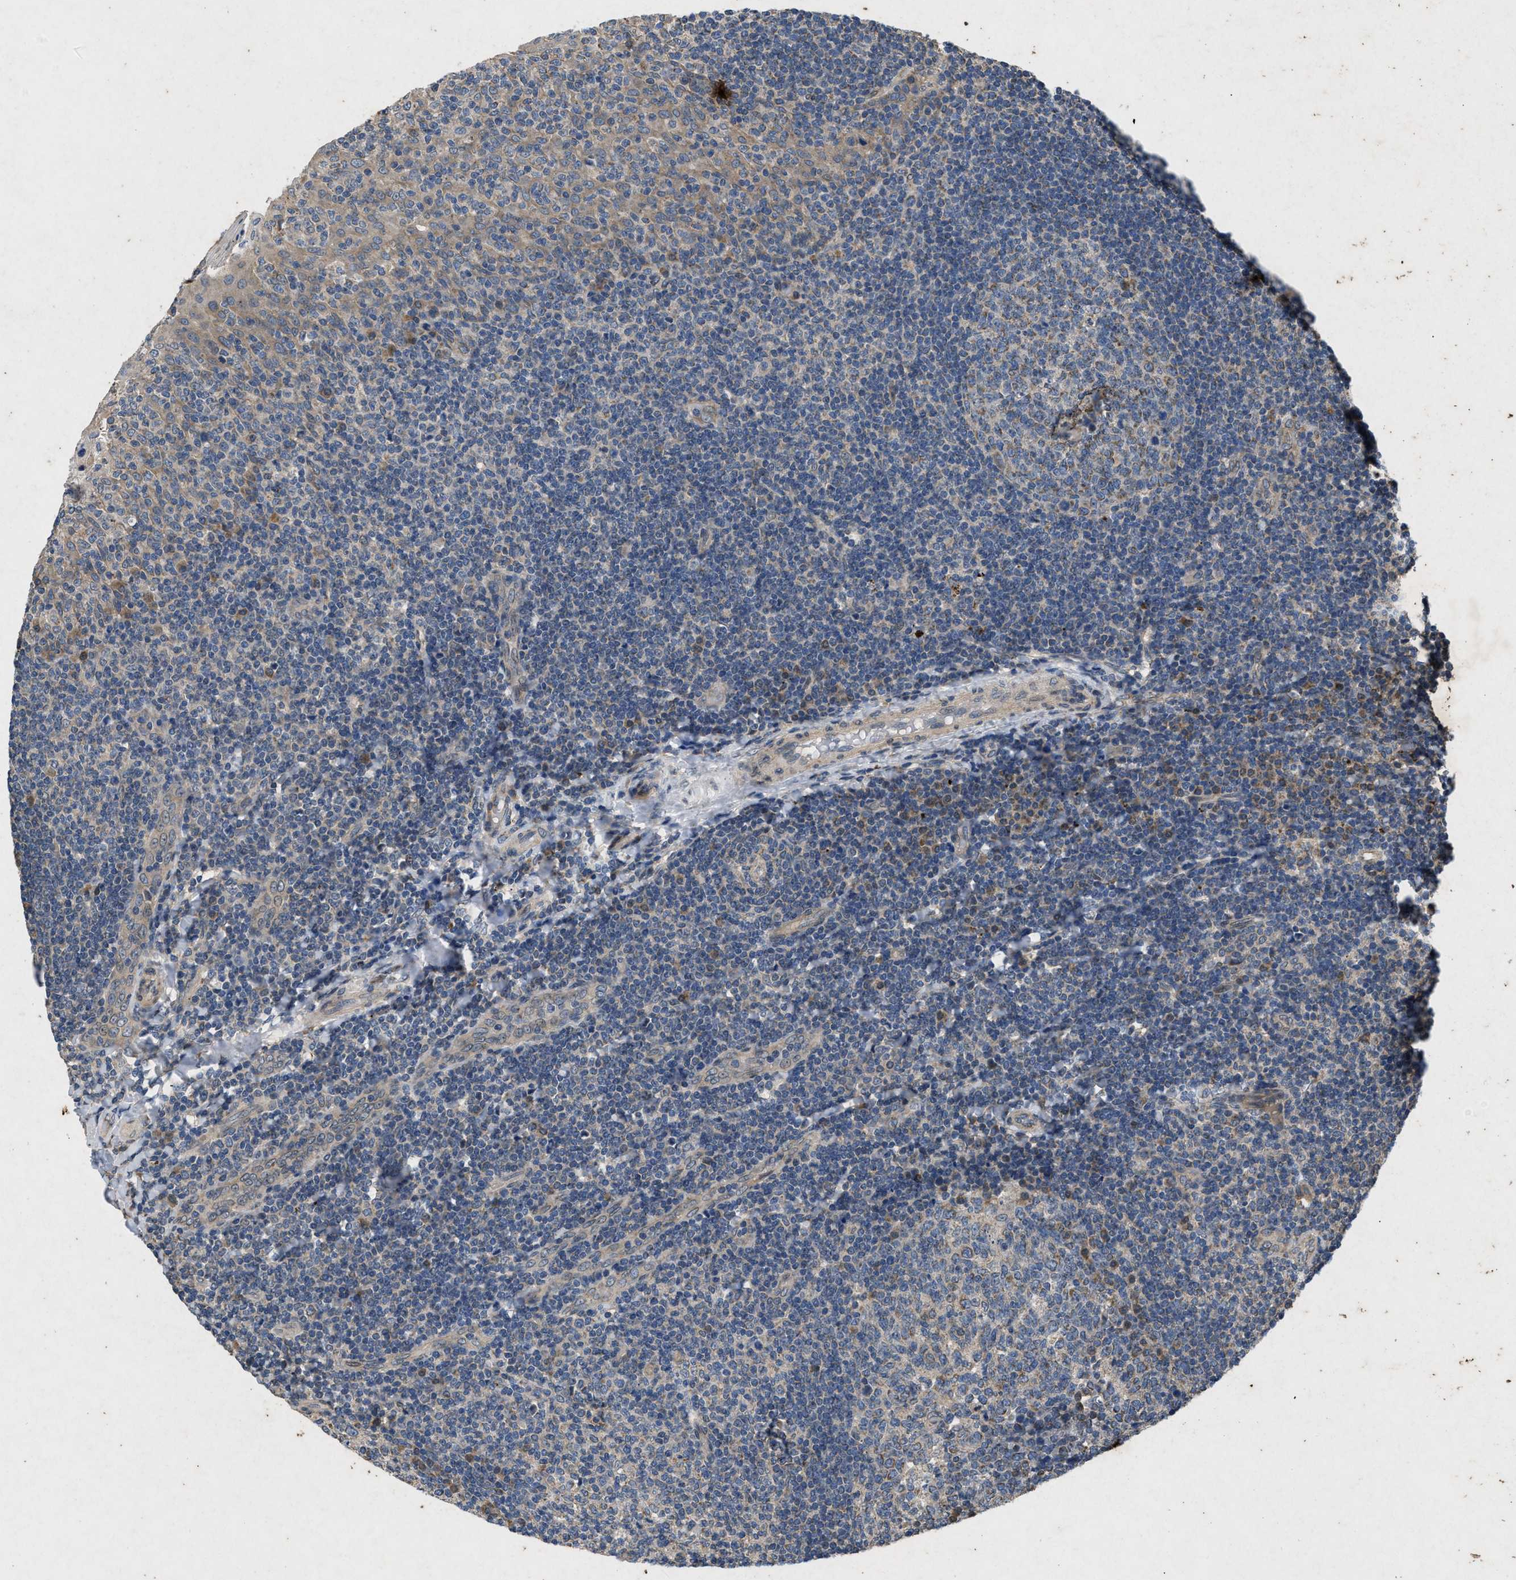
{"staining": {"intensity": "moderate", "quantity": ">75%", "location": "cytoplasmic/membranous"}, "tissue": "tonsil", "cell_type": "Germinal center cells", "image_type": "normal", "snomed": [{"axis": "morphology", "description": "Normal tissue, NOS"}, {"axis": "topography", "description": "Tonsil"}], "caption": "An immunohistochemistry image of normal tissue is shown. Protein staining in brown labels moderate cytoplasmic/membranous positivity in tonsil within germinal center cells. (IHC, brightfield microscopy, high magnification).", "gene": "PRKG2", "patient": {"sex": "female", "age": 19}}